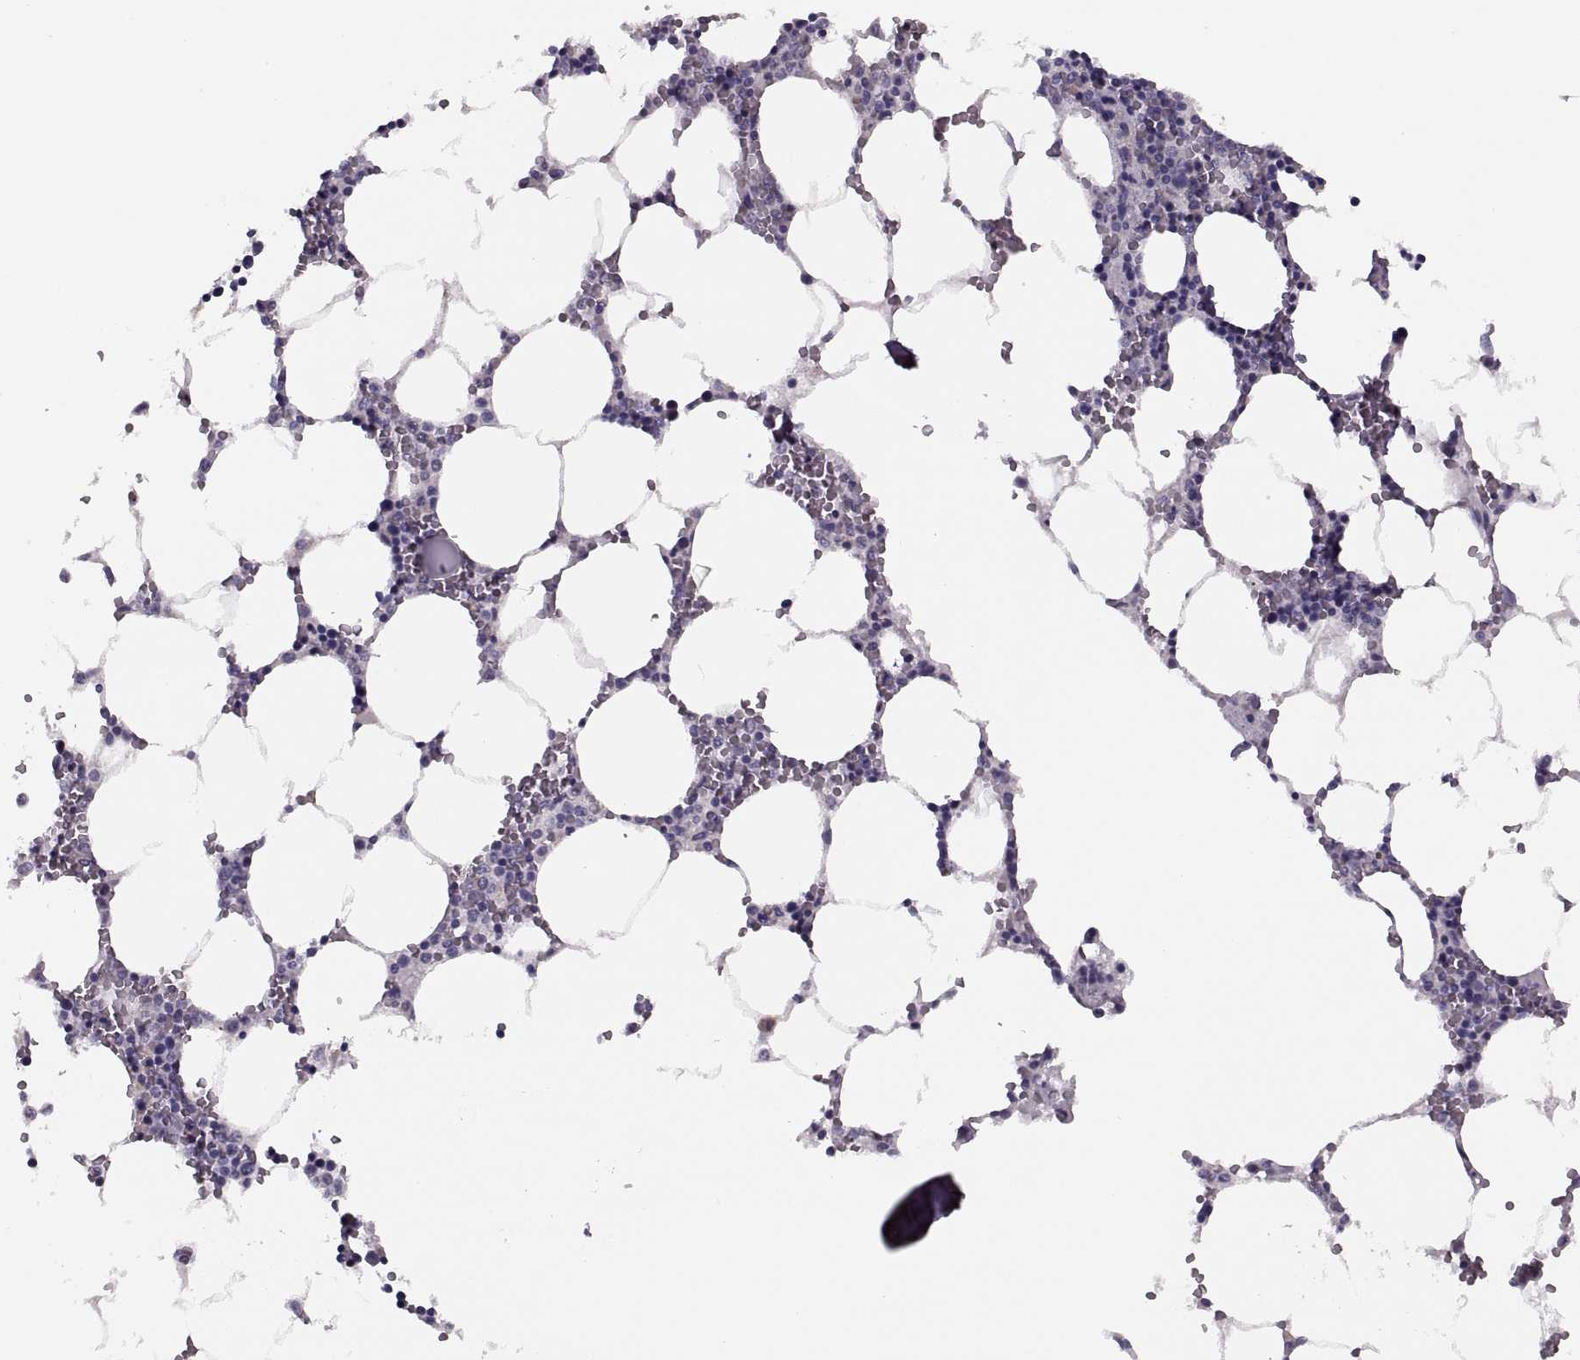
{"staining": {"intensity": "negative", "quantity": "none", "location": "none"}, "tissue": "bone marrow", "cell_type": "Hematopoietic cells", "image_type": "normal", "snomed": [{"axis": "morphology", "description": "Normal tissue, NOS"}, {"axis": "topography", "description": "Bone marrow"}], "caption": "Immunohistochemistry micrograph of benign bone marrow: bone marrow stained with DAB displays no significant protein staining in hematopoietic cells.", "gene": "PRSS54", "patient": {"sex": "female", "age": 64}}